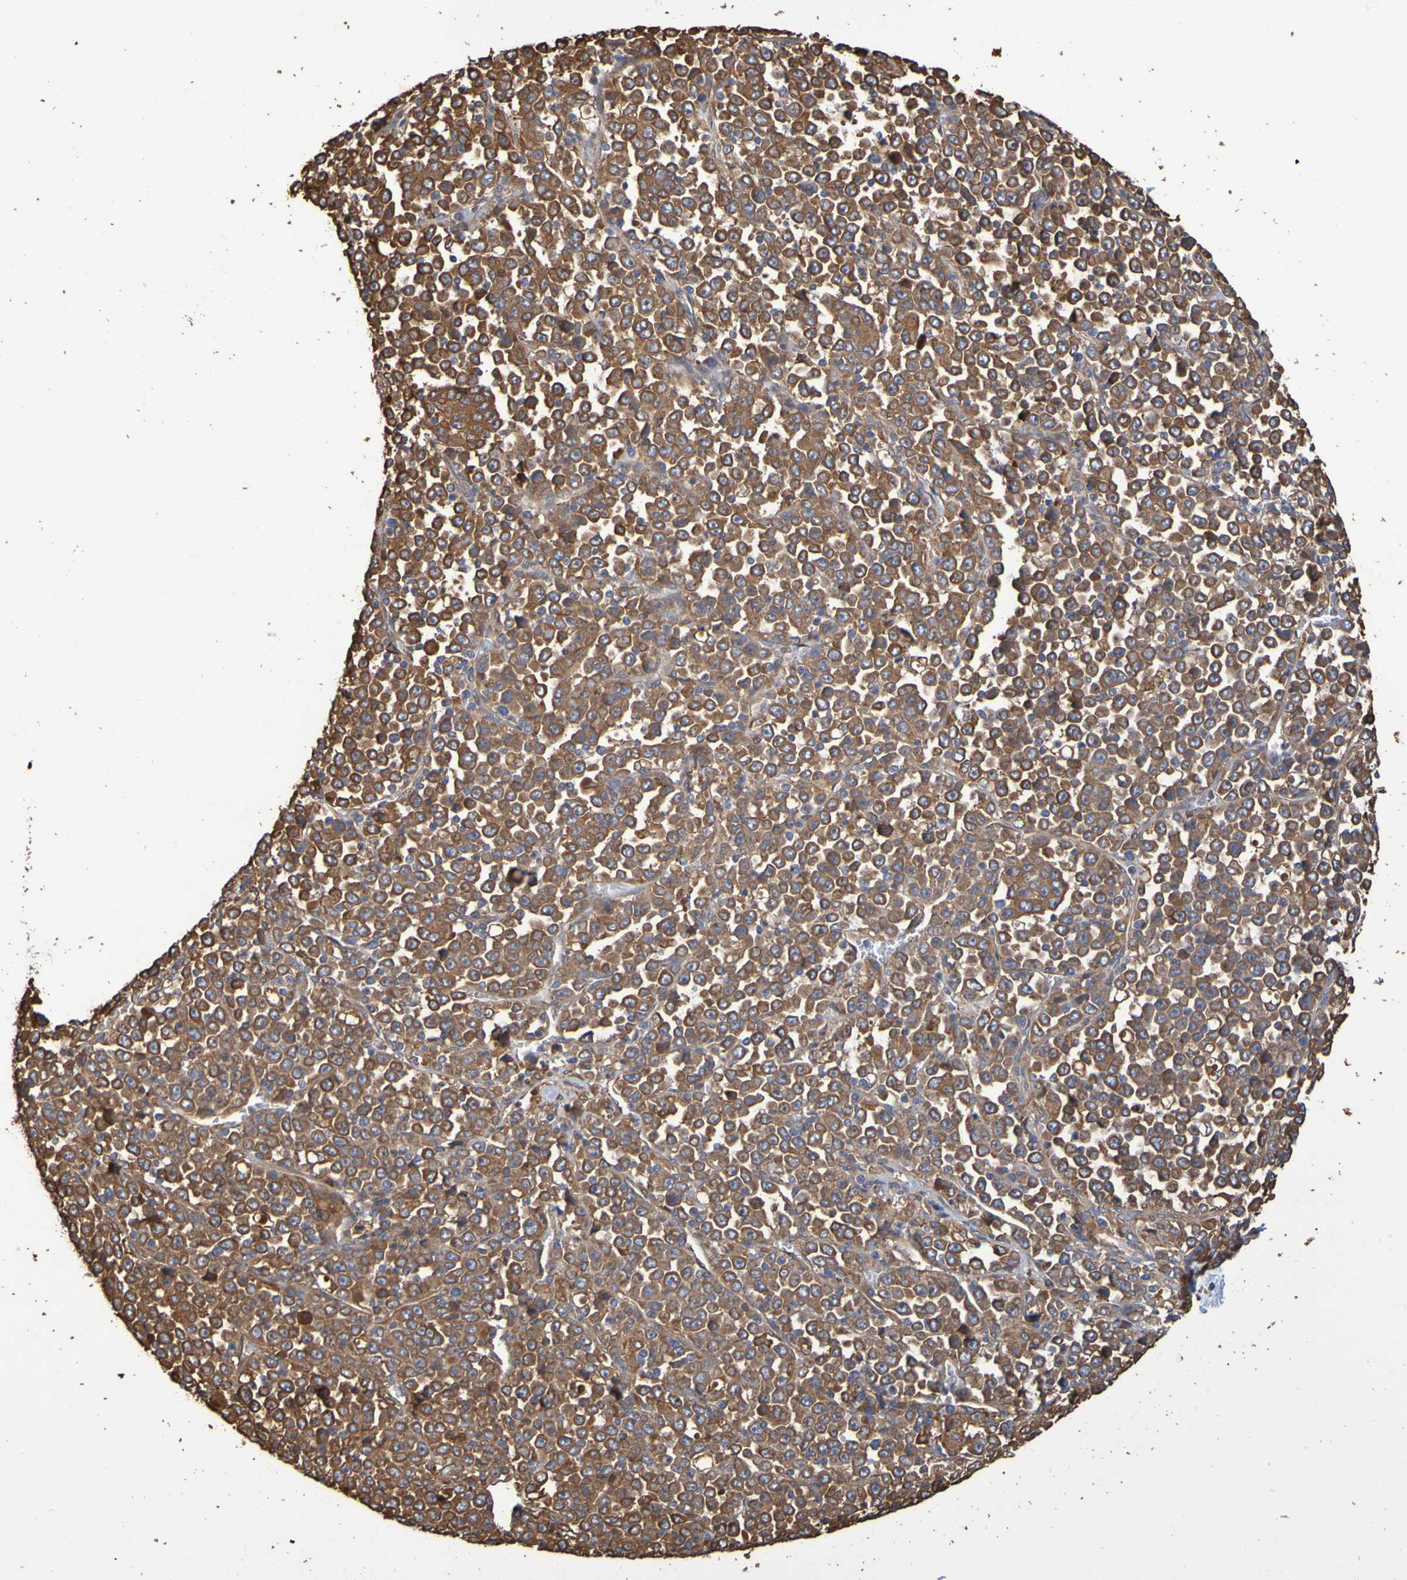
{"staining": {"intensity": "strong", "quantity": ">75%", "location": "cytoplasmic/membranous"}, "tissue": "stomach cancer", "cell_type": "Tumor cells", "image_type": "cancer", "snomed": [{"axis": "morphology", "description": "Normal tissue, NOS"}, {"axis": "morphology", "description": "Adenocarcinoma, NOS"}, {"axis": "topography", "description": "Stomach, upper"}, {"axis": "topography", "description": "Stomach"}], "caption": "Strong cytoplasmic/membranous staining for a protein is appreciated in about >75% of tumor cells of stomach adenocarcinoma using immunohistochemistry.", "gene": "RAB11A", "patient": {"sex": "male", "age": 59}}